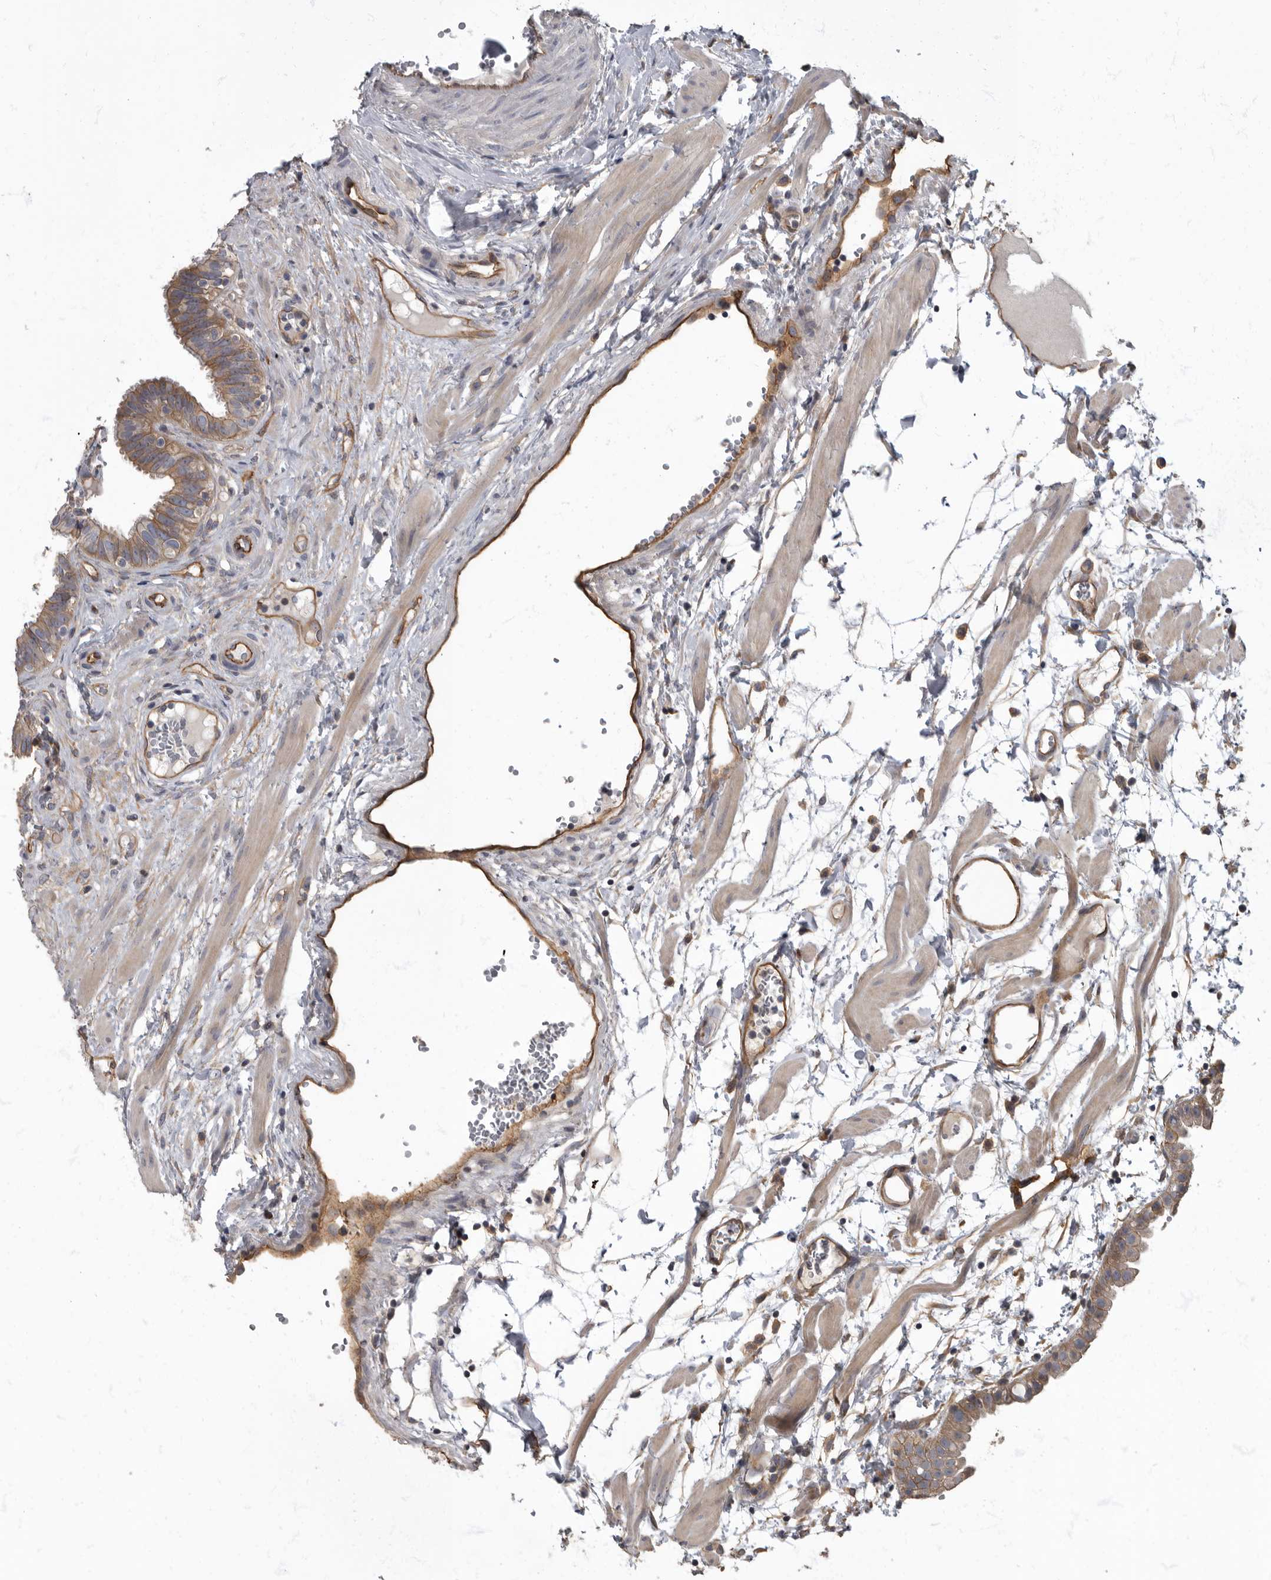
{"staining": {"intensity": "weak", "quantity": "25%-75%", "location": "cytoplasmic/membranous"}, "tissue": "fallopian tube", "cell_type": "Glandular cells", "image_type": "normal", "snomed": [{"axis": "morphology", "description": "Normal tissue, NOS"}, {"axis": "topography", "description": "Fallopian tube"}, {"axis": "topography", "description": "Placenta"}], "caption": "Weak cytoplasmic/membranous protein staining is present in about 25%-75% of glandular cells in fallopian tube. The protein of interest is stained brown, and the nuclei are stained in blue (DAB (3,3'-diaminobenzidine) IHC with brightfield microscopy, high magnification).", "gene": "PDK1", "patient": {"sex": "female", "age": 32}}